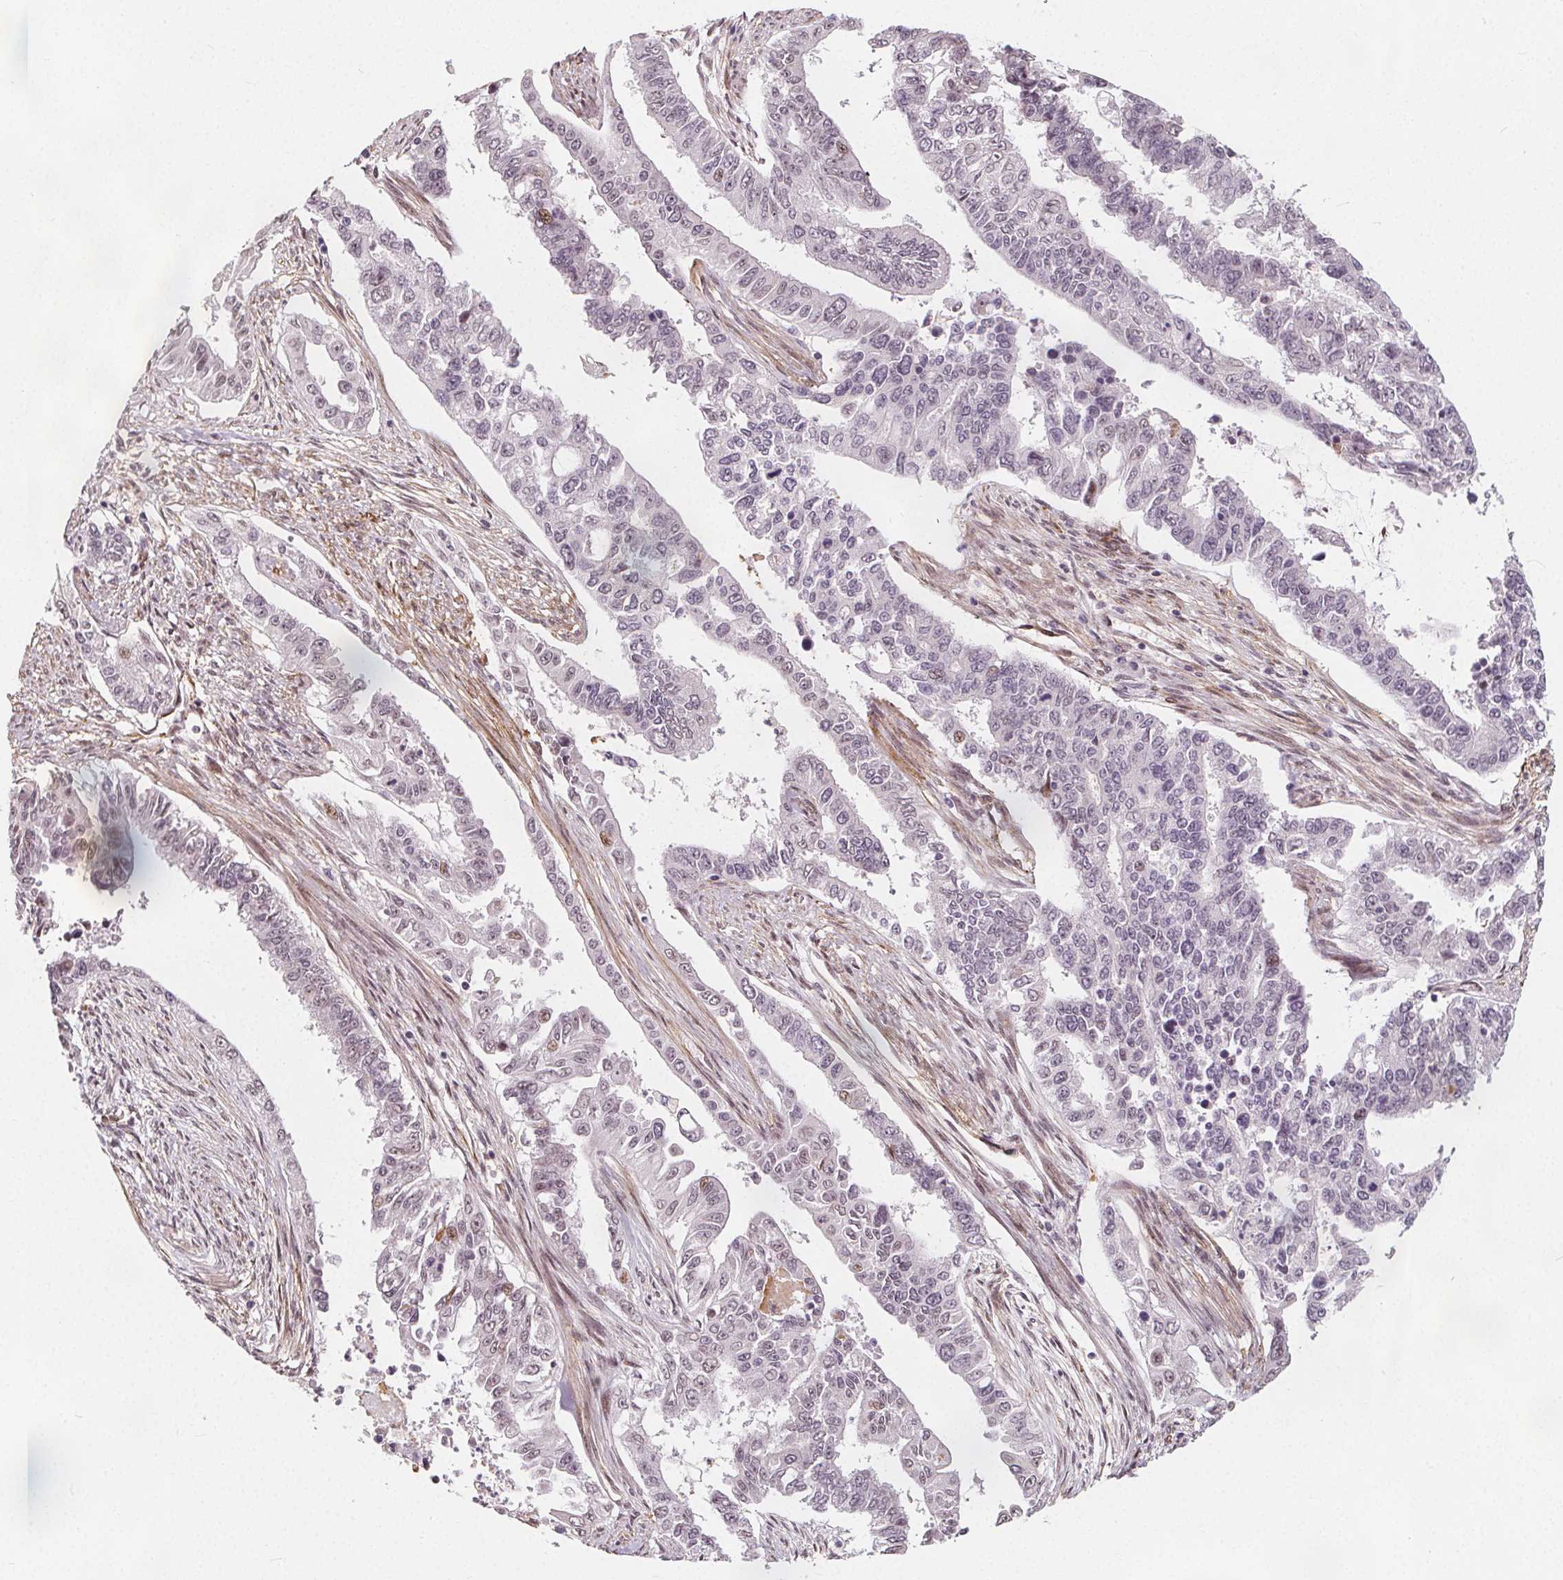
{"staining": {"intensity": "negative", "quantity": "none", "location": "none"}, "tissue": "endometrial cancer", "cell_type": "Tumor cells", "image_type": "cancer", "snomed": [{"axis": "morphology", "description": "Adenocarcinoma, NOS"}, {"axis": "topography", "description": "Uterus"}], "caption": "DAB immunohistochemical staining of human adenocarcinoma (endometrial) exhibits no significant expression in tumor cells.", "gene": "HAS1", "patient": {"sex": "female", "age": 59}}